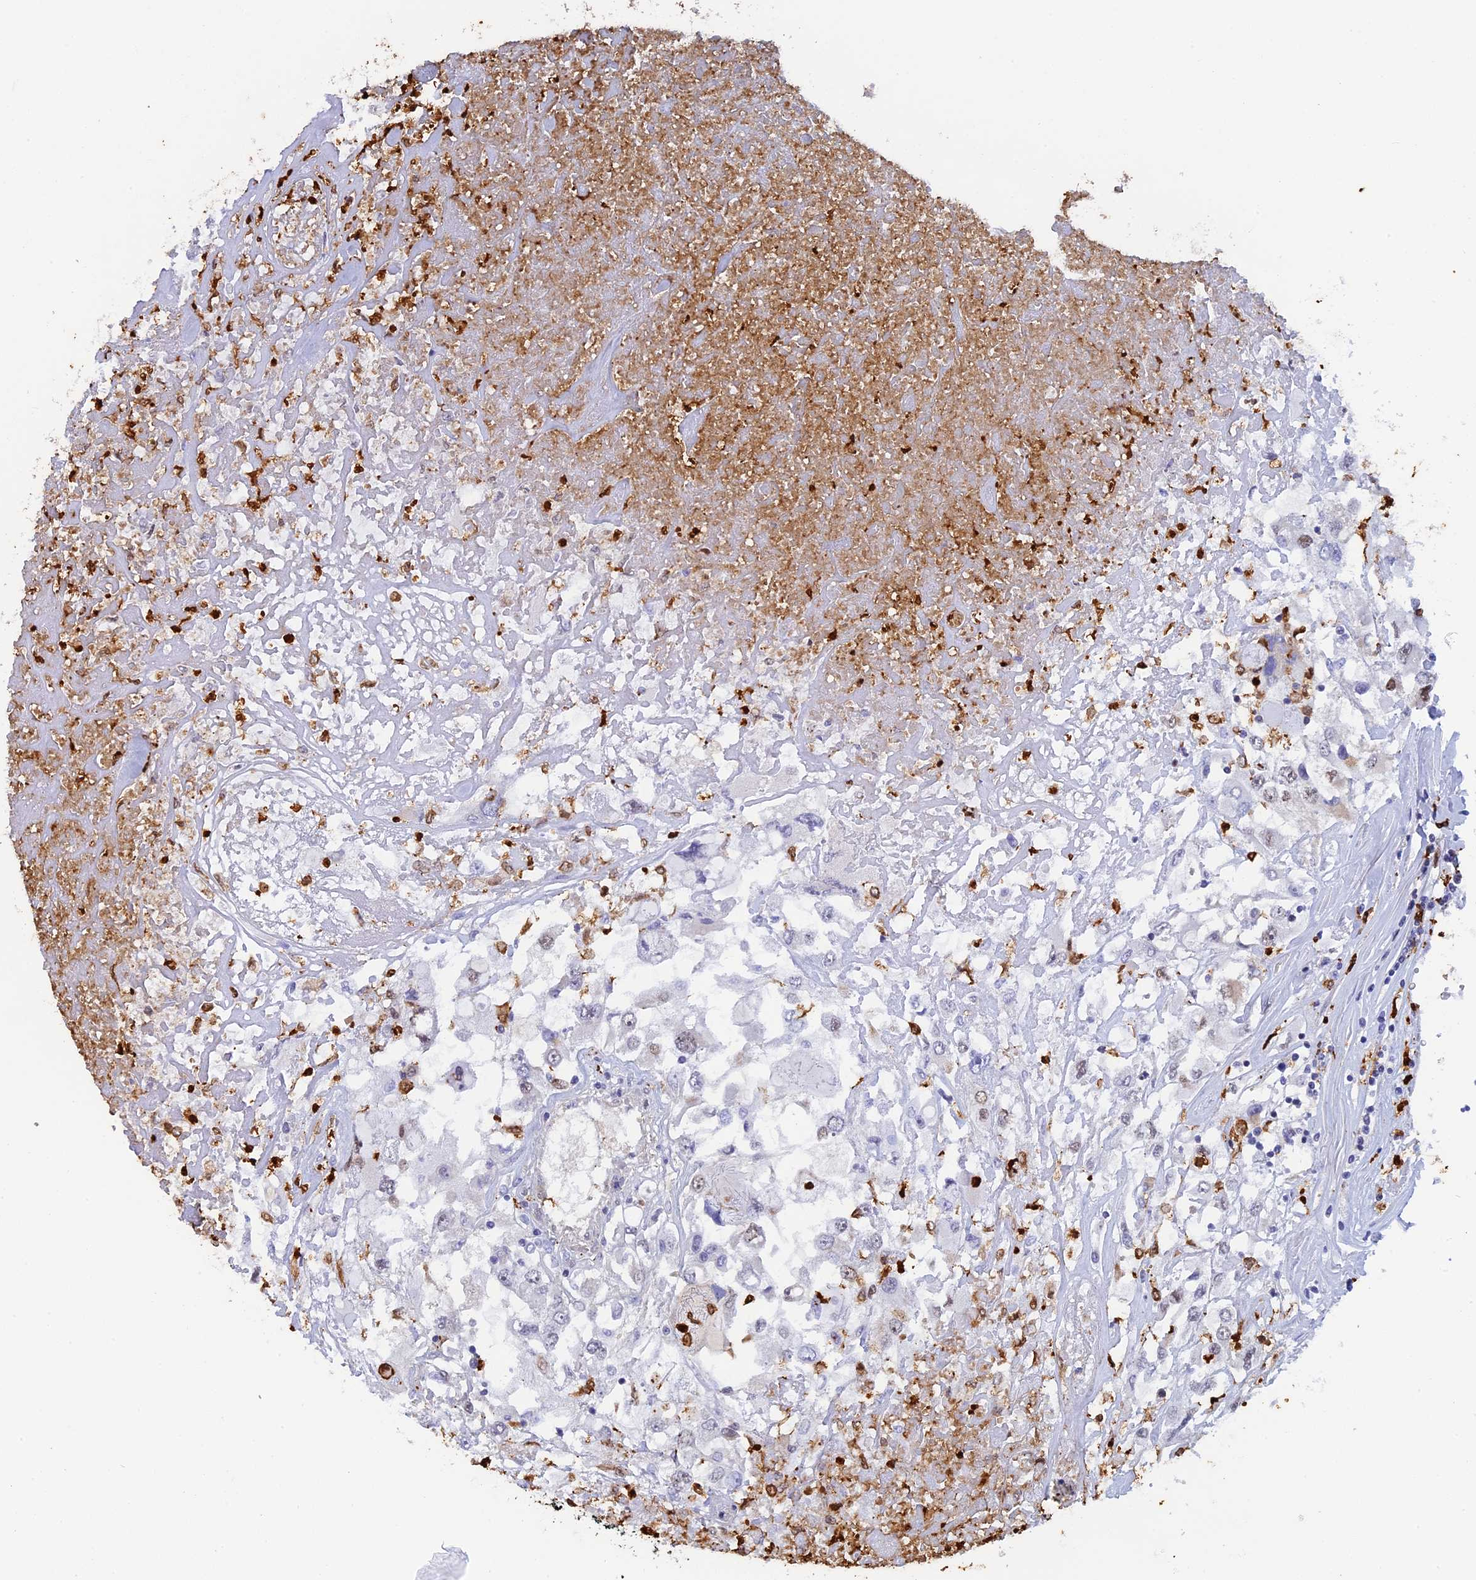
{"staining": {"intensity": "negative", "quantity": "none", "location": "none"}, "tissue": "renal cancer", "cell_type": "Tumor cells", "image_type": "cancer", "snomed": [{"axis": "morphology", "description": "Adenocarcinoma, NOS"}, {"axis": "topography", "description": "Kidney"}], "caption": "Renal adenocarcinoma was stained to show a protein in brown. There is no significant expression in tumor cells.", "gene": "SLC26A1", "patient": {"sex": "female", "age": 52}}